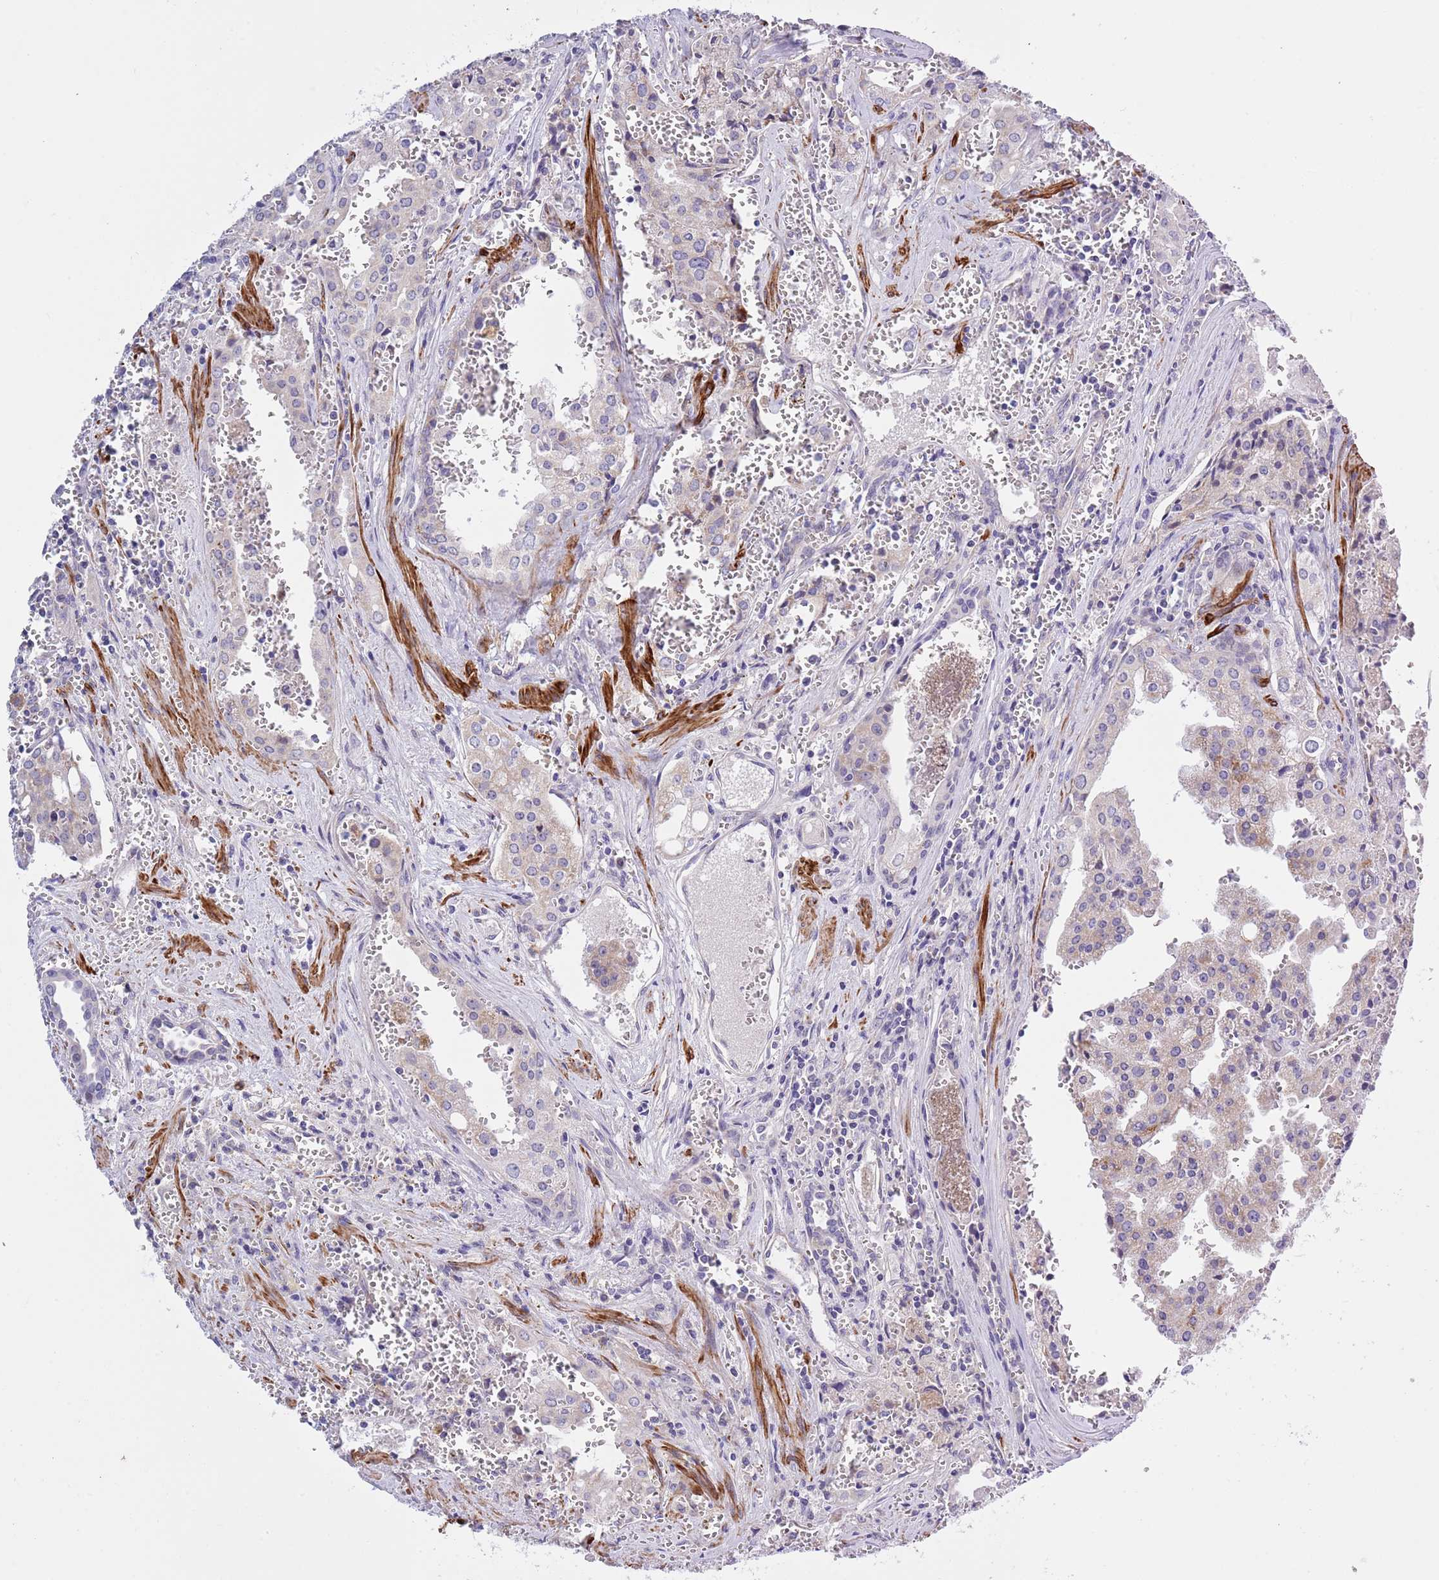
{"staining": {"intensity": "weak", "quantity": "<25%", "location": "cytoplasmic/membranous"}, "tissue": "prostate cancer", "cell_type": "Tumor cells", "image_type": "cancer", "snomed": [{"axis": "morphology", "description": "Adenocarcinoma, High grade"}, {"axis": "topography", "description": "Prostate"}], "caption": "Immunohistochemical staining of human prostate cancer (high-grade adenocarcinoma) exhibits no significant staining in tumor cells.", "gene": "NET1", "patient": {"sex": "male", "age": 68}}